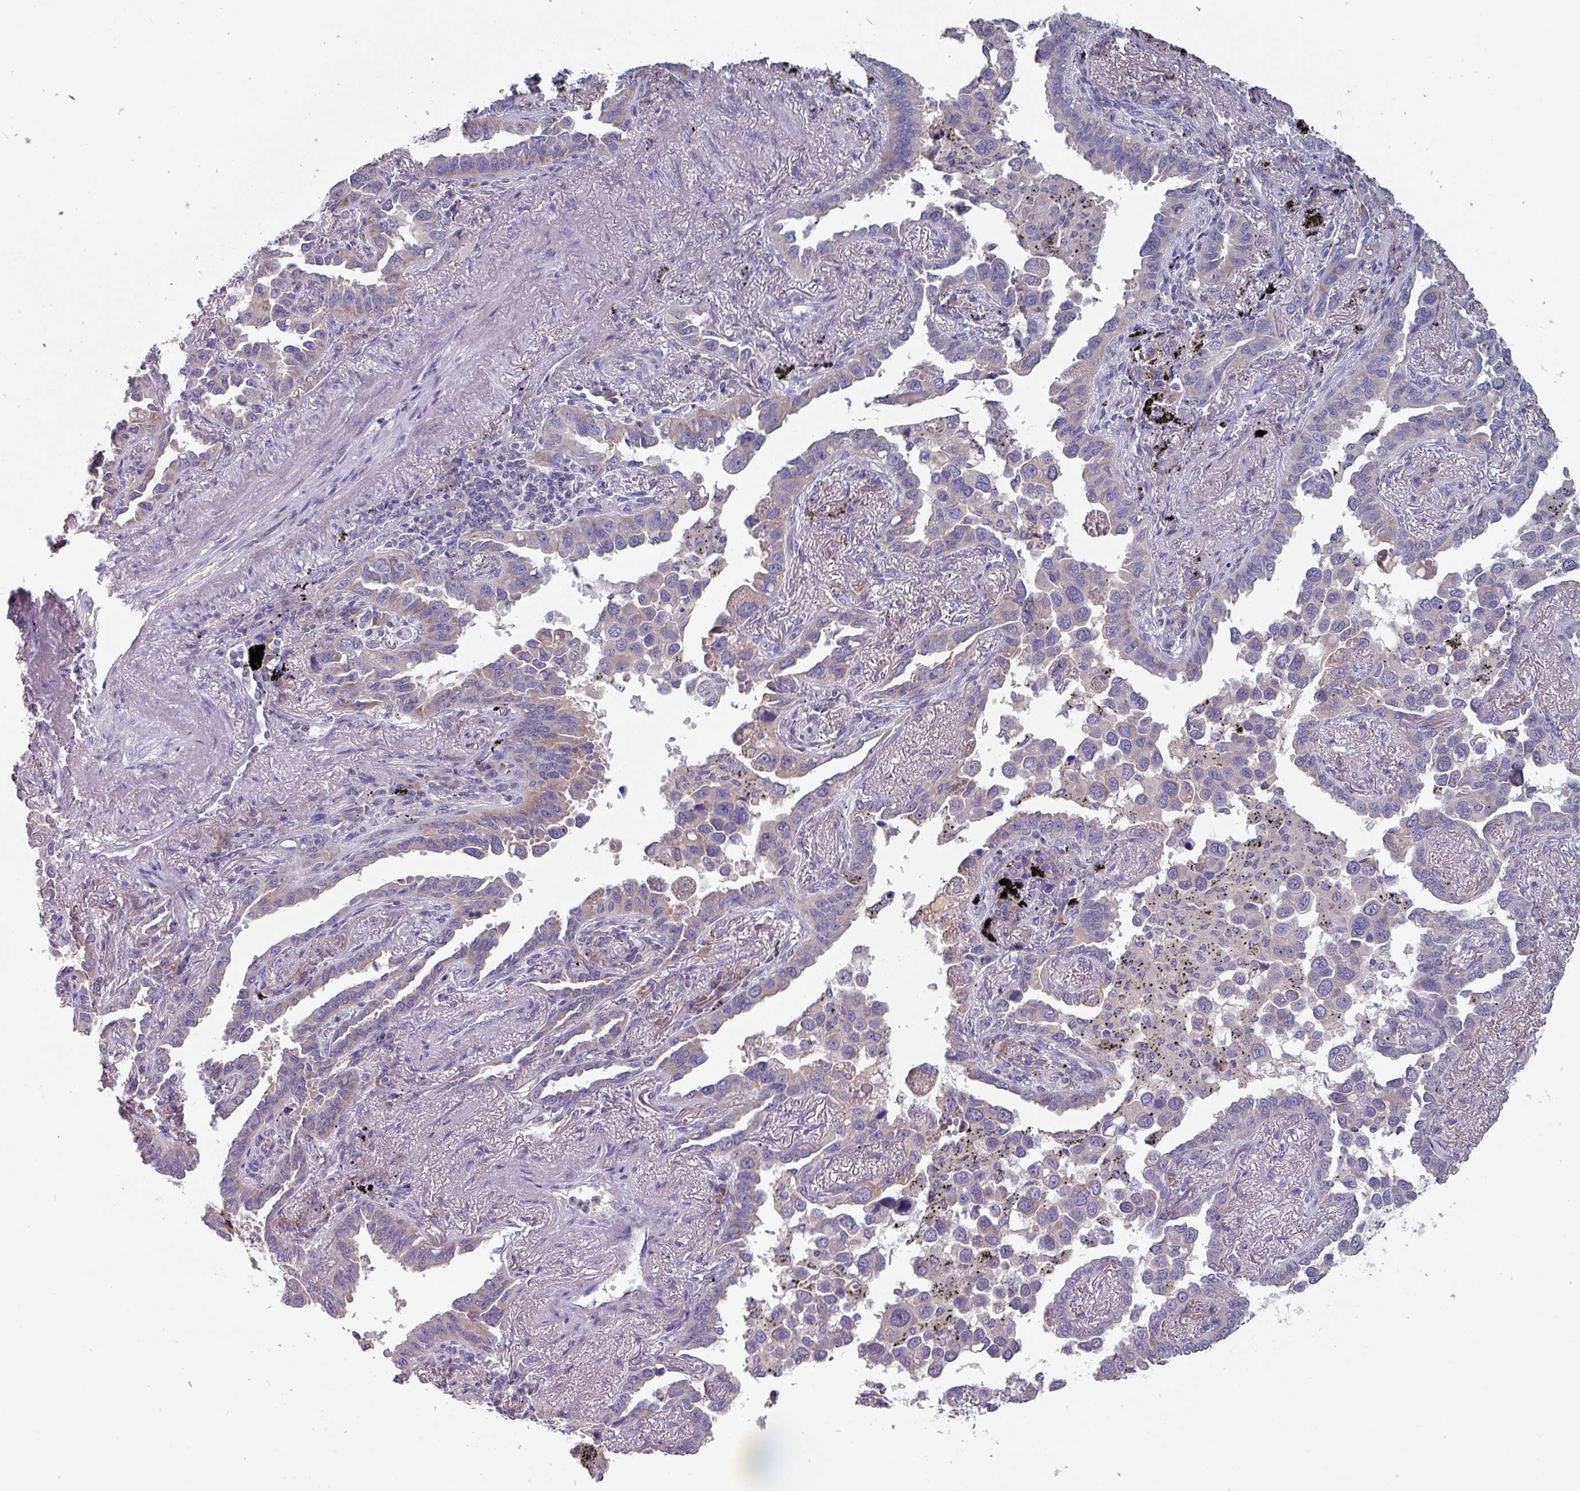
{"staining": {"intensity": "negative", "quantity": "none", "location": "none"}, "tissue": "lung cancer", "cell_type": "Tumor cells", "image_type": "cancer", "snomed": [{"axis": "morphology", "description": "Adenocarcinoma, NOS"}, {"axis": "topography", "description": "Lung"}], "caption": "Immunohistochemistry histopathology image of neoplastic tissue: human lung adenocarcinoma stained with DAB displays no significant protein positivity in tumor cells. (Brightfield microscopy of DAB (3,3'-diaminobenzidine) IHC at high magnification).", "gene": "PRAMEF8", "patient": {"sex": "male", "age": 67}}